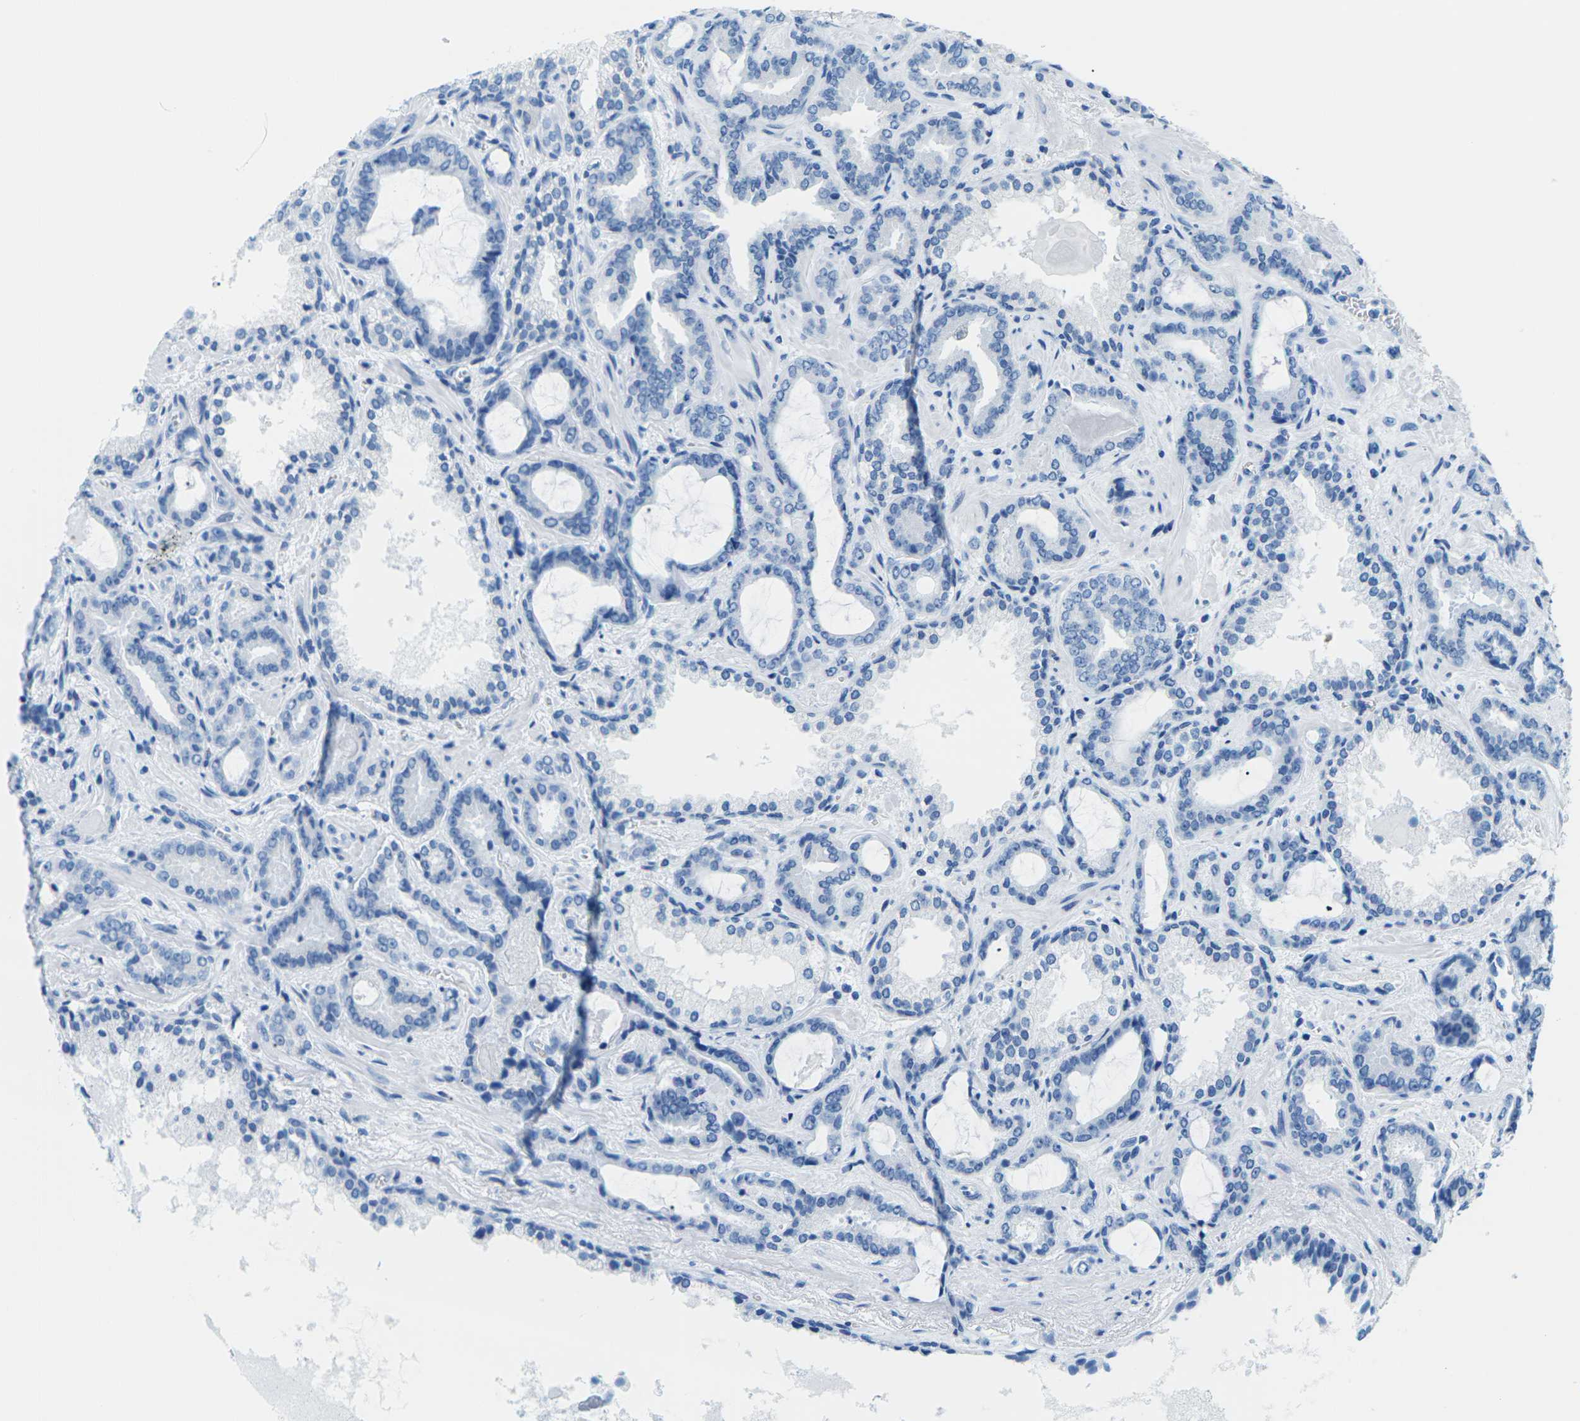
{"staining": {"intensity": "negative", "quantity": "none", "location": "none"}, "tissue": "prostate cancer", "cell_type": "Tumor cells", "image_type": "cancer", "snomed": [{"axis": "morphology", "description": "Adenocarcinoma, Low grade"}, {"axis": "topography", "description": "Prostate"}], "caption": "Prostate cancer (adenocarcinoma (low-grade)) was stained to show a protein in brown. There is no significant positivity in tumor cells.", "gene": "SLC12A1", "patient": {"sex": "male", "age": 60}}